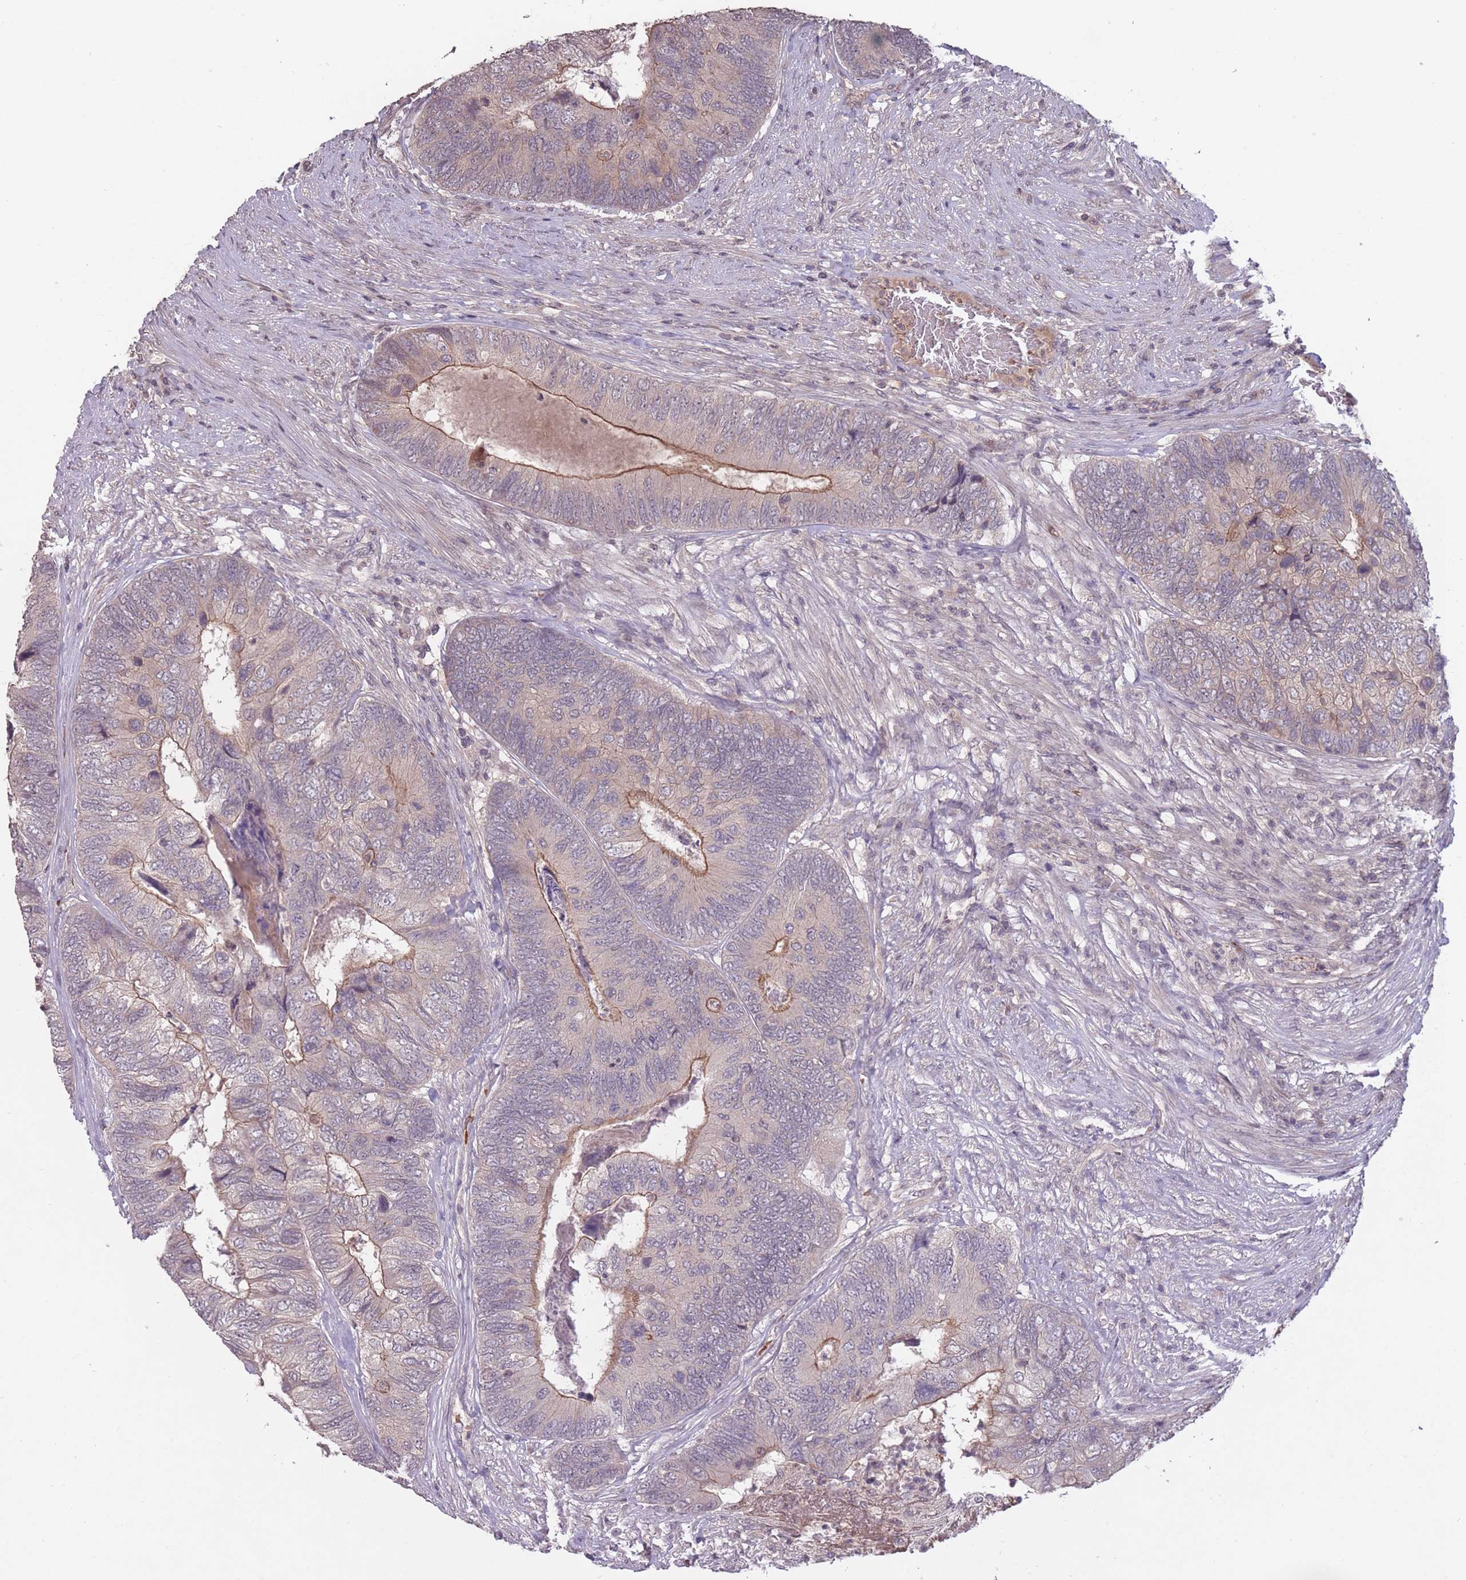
{"staining": {"intensity": "moderate", "quantity": "<25%", "location": "cytoplasmic/membranous"}, "tissue": "colorectal cancer", "cell_type": "Tumor cells", "image_type": "cancer", "snomed": [{"axis": "morphology", "description": "Adenocarcinoma, NOS"}, {"axis": "topography", "description": "Colon"}], "caption": "Tumor cells reveal low levels of moderate cytoplasmic/membranous expression in approximately <25% of cells in human colorectal cancer. (DAB (3,3'-diaminobenzidine) = brown stain, brightfield microscopy at high magnification).", "gene": "ADCYAP1R1", "patient": {"sex": "female", "age": 67}}